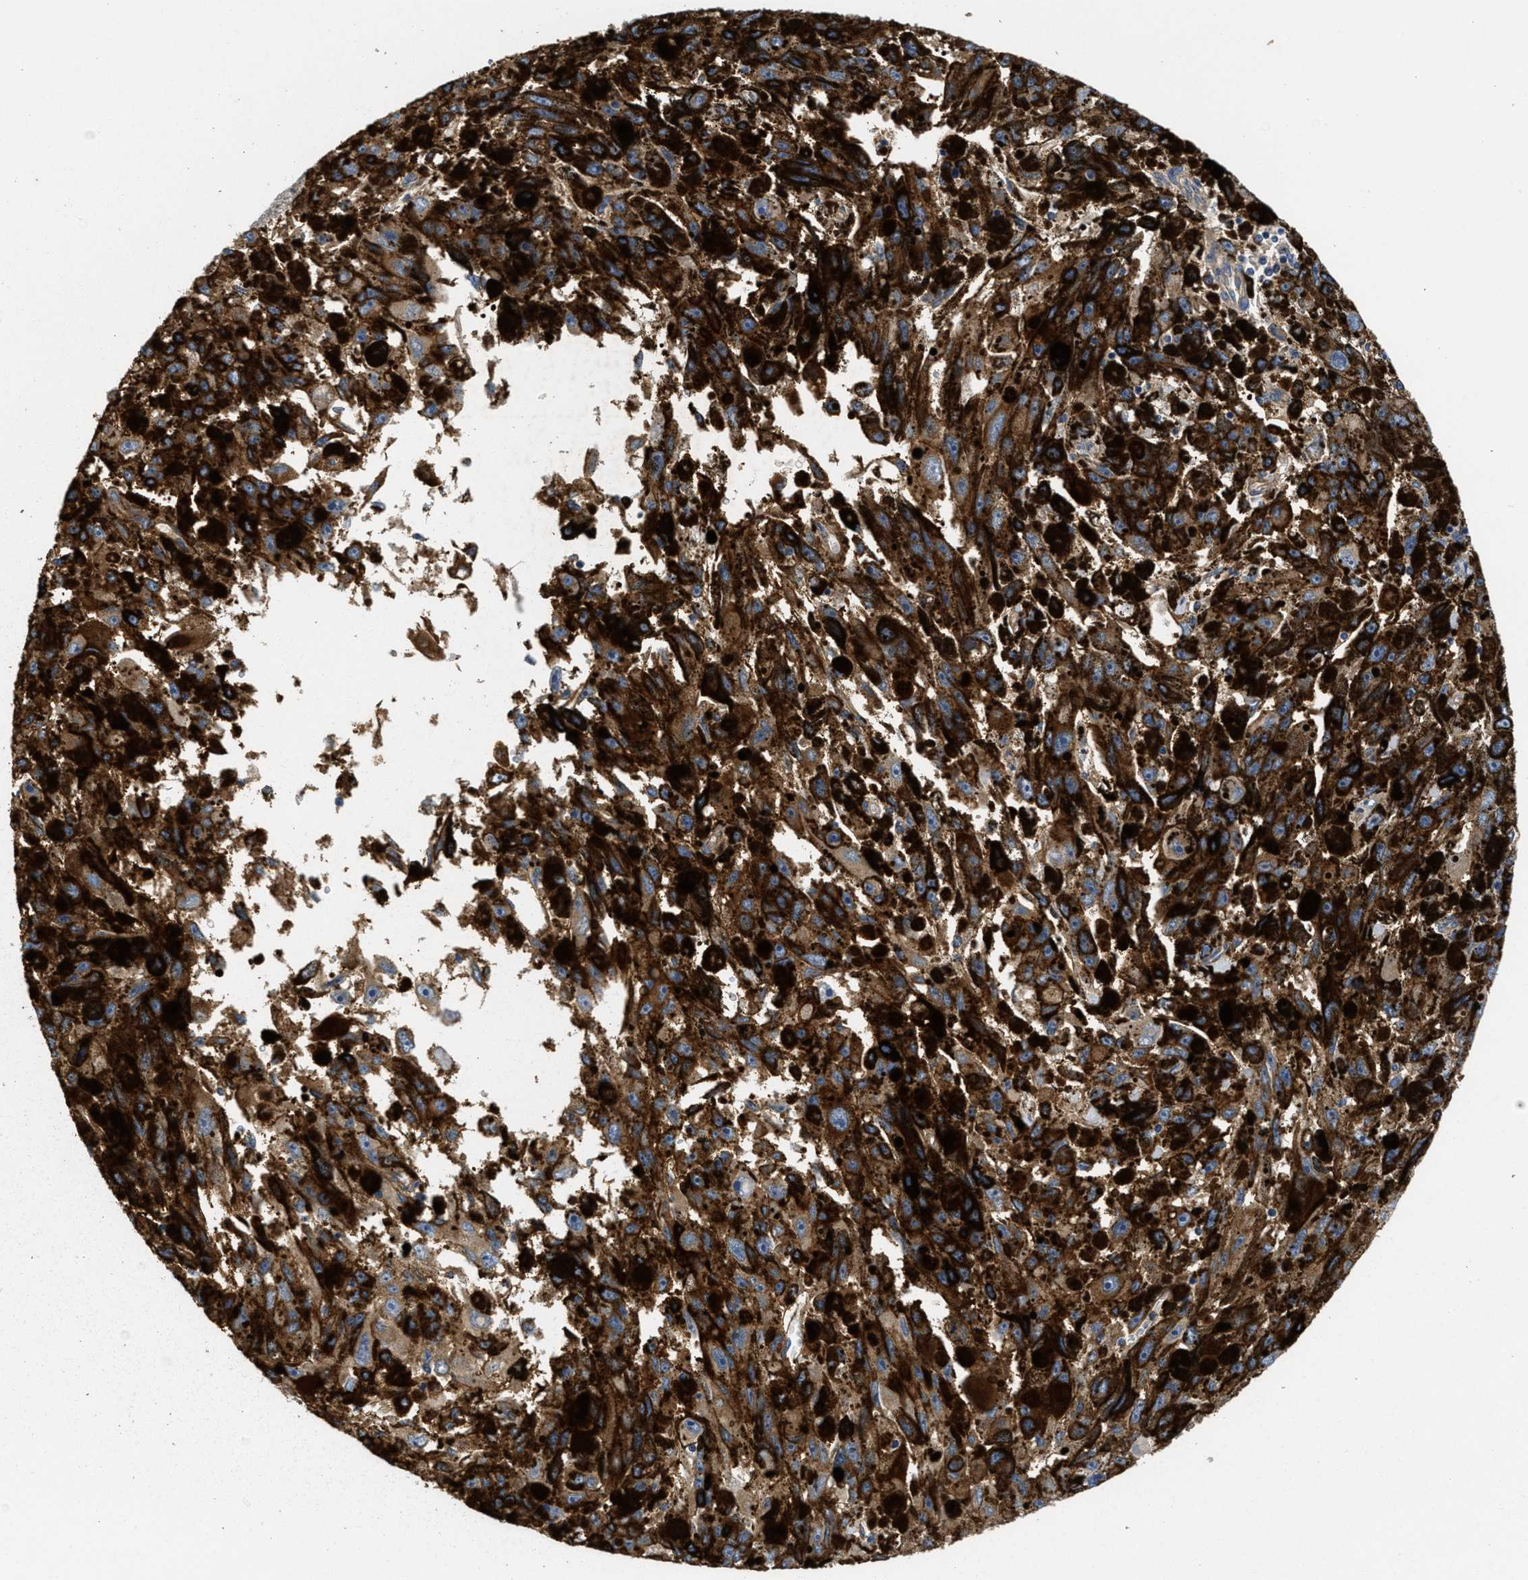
{"staining": {"intensity": "moderate", "quantity": ">75%", "location": "cytoplasmic/membranous"}, "tissue": "melanoma", "cell_type": "Tumor cells", "image_type": "cancer", "snomed": [{"axis": "morphology", "description": "Malignant melanoma, NOS"}, {"axis": "topography", "description": "Skin"}], "caption": "Moderate cytoplasmic/membranous protein staining is appreciated in about >75% of tumor cells in melanoma.", "gene": "GALK1", "patient": {"sex": "female", "age": 104}}